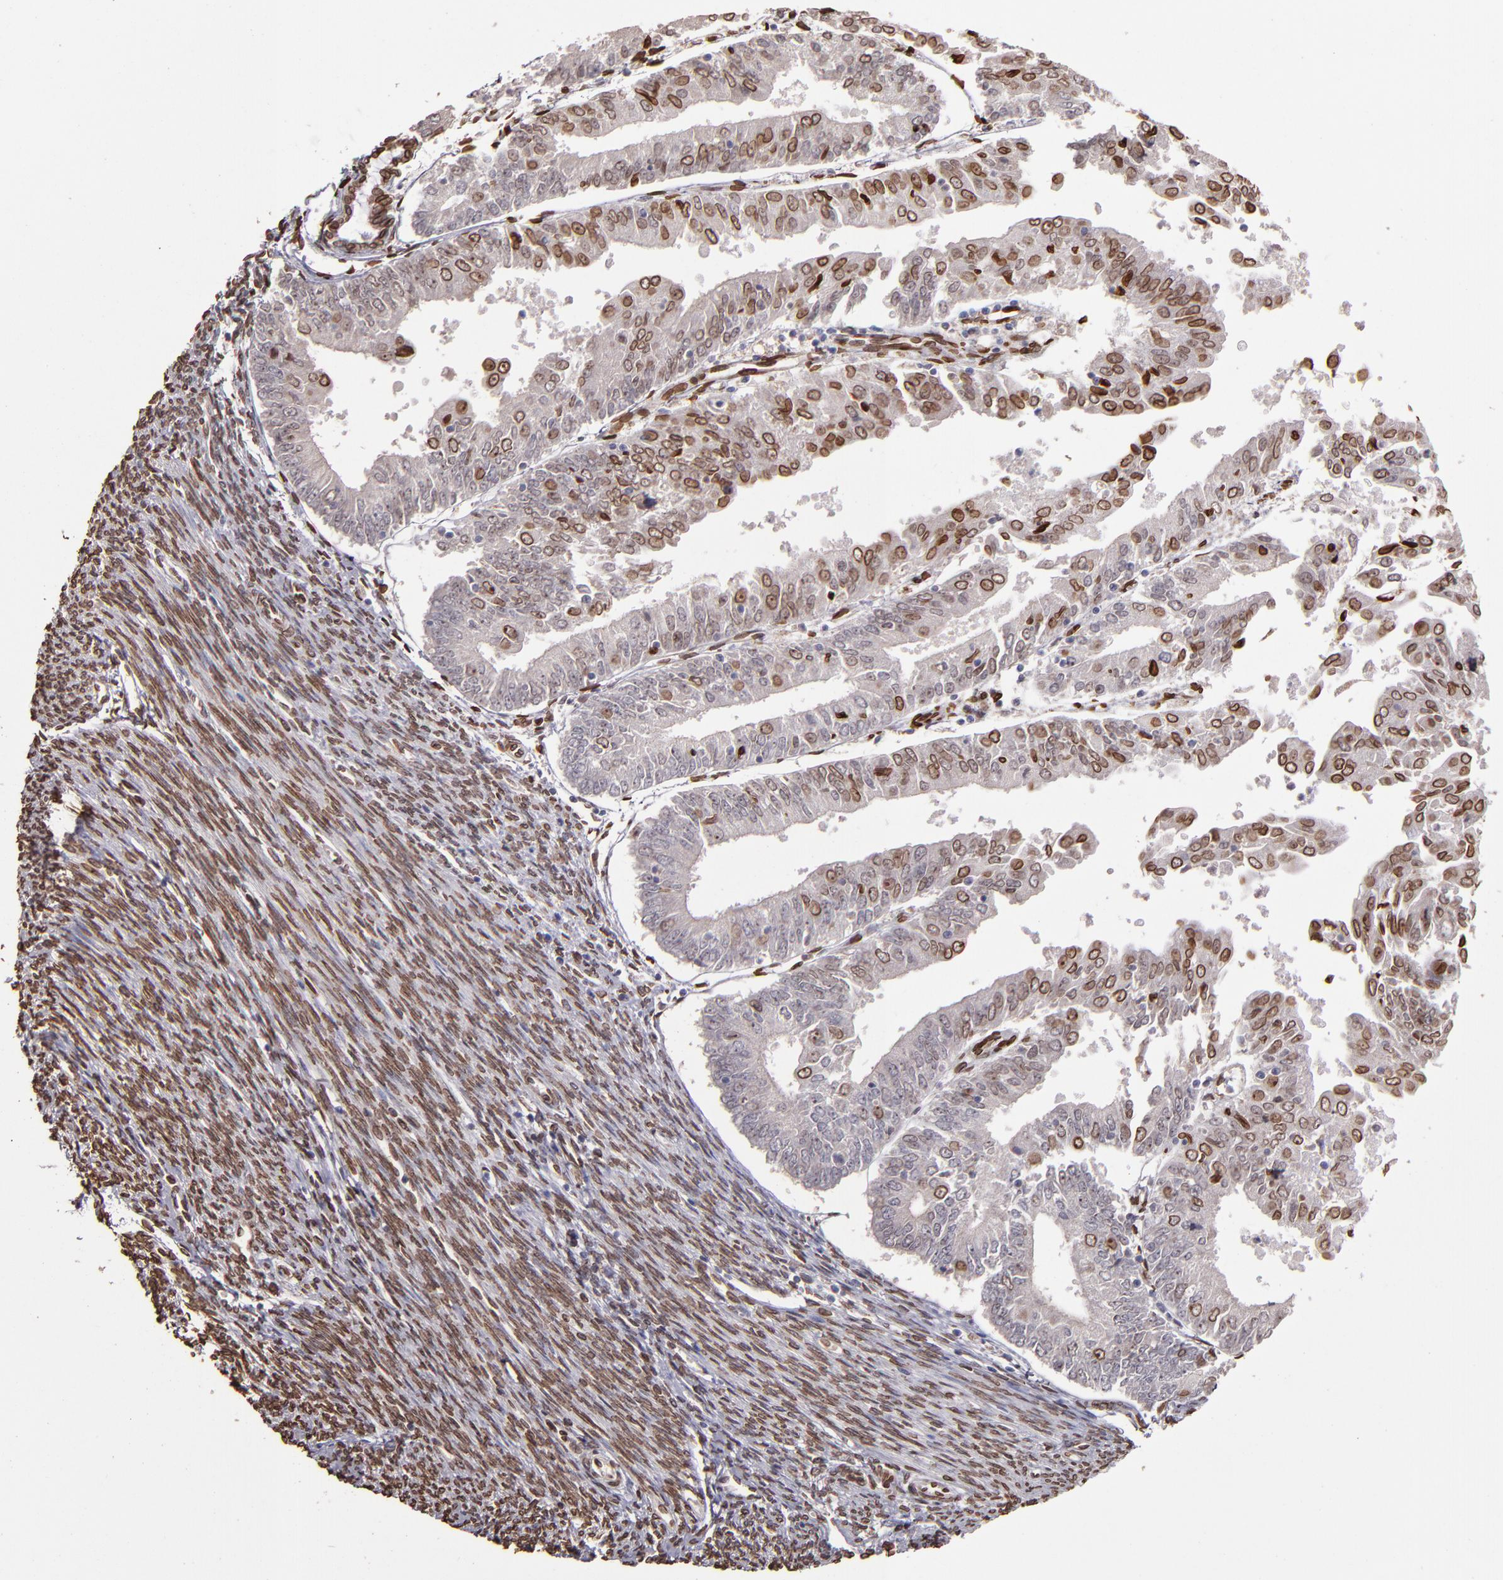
{"staining": {"intensity": "moderate", "quantity": "25%-75%", "location": "cytoplasmic/membranous,nuclear"}, "tissue": "endometrial cancer", "cell_type": "Tumor cells", "image_type": "cancer", "snomed": [{"axis": "morphology", "description": "Adenocarcinoma, NOS"}, {"axis": "topography", "description": "Endometrium"}], "caption": "Adenocarcinoma (endometrial) stained for a protein (brown) demonstrates moderate cytoplasmic/membranous and nuclear positive expression in approximately 25%-75% of tumor cells.", "gene": "PUM3", "patient": {"sex": "female", "age": 79}}